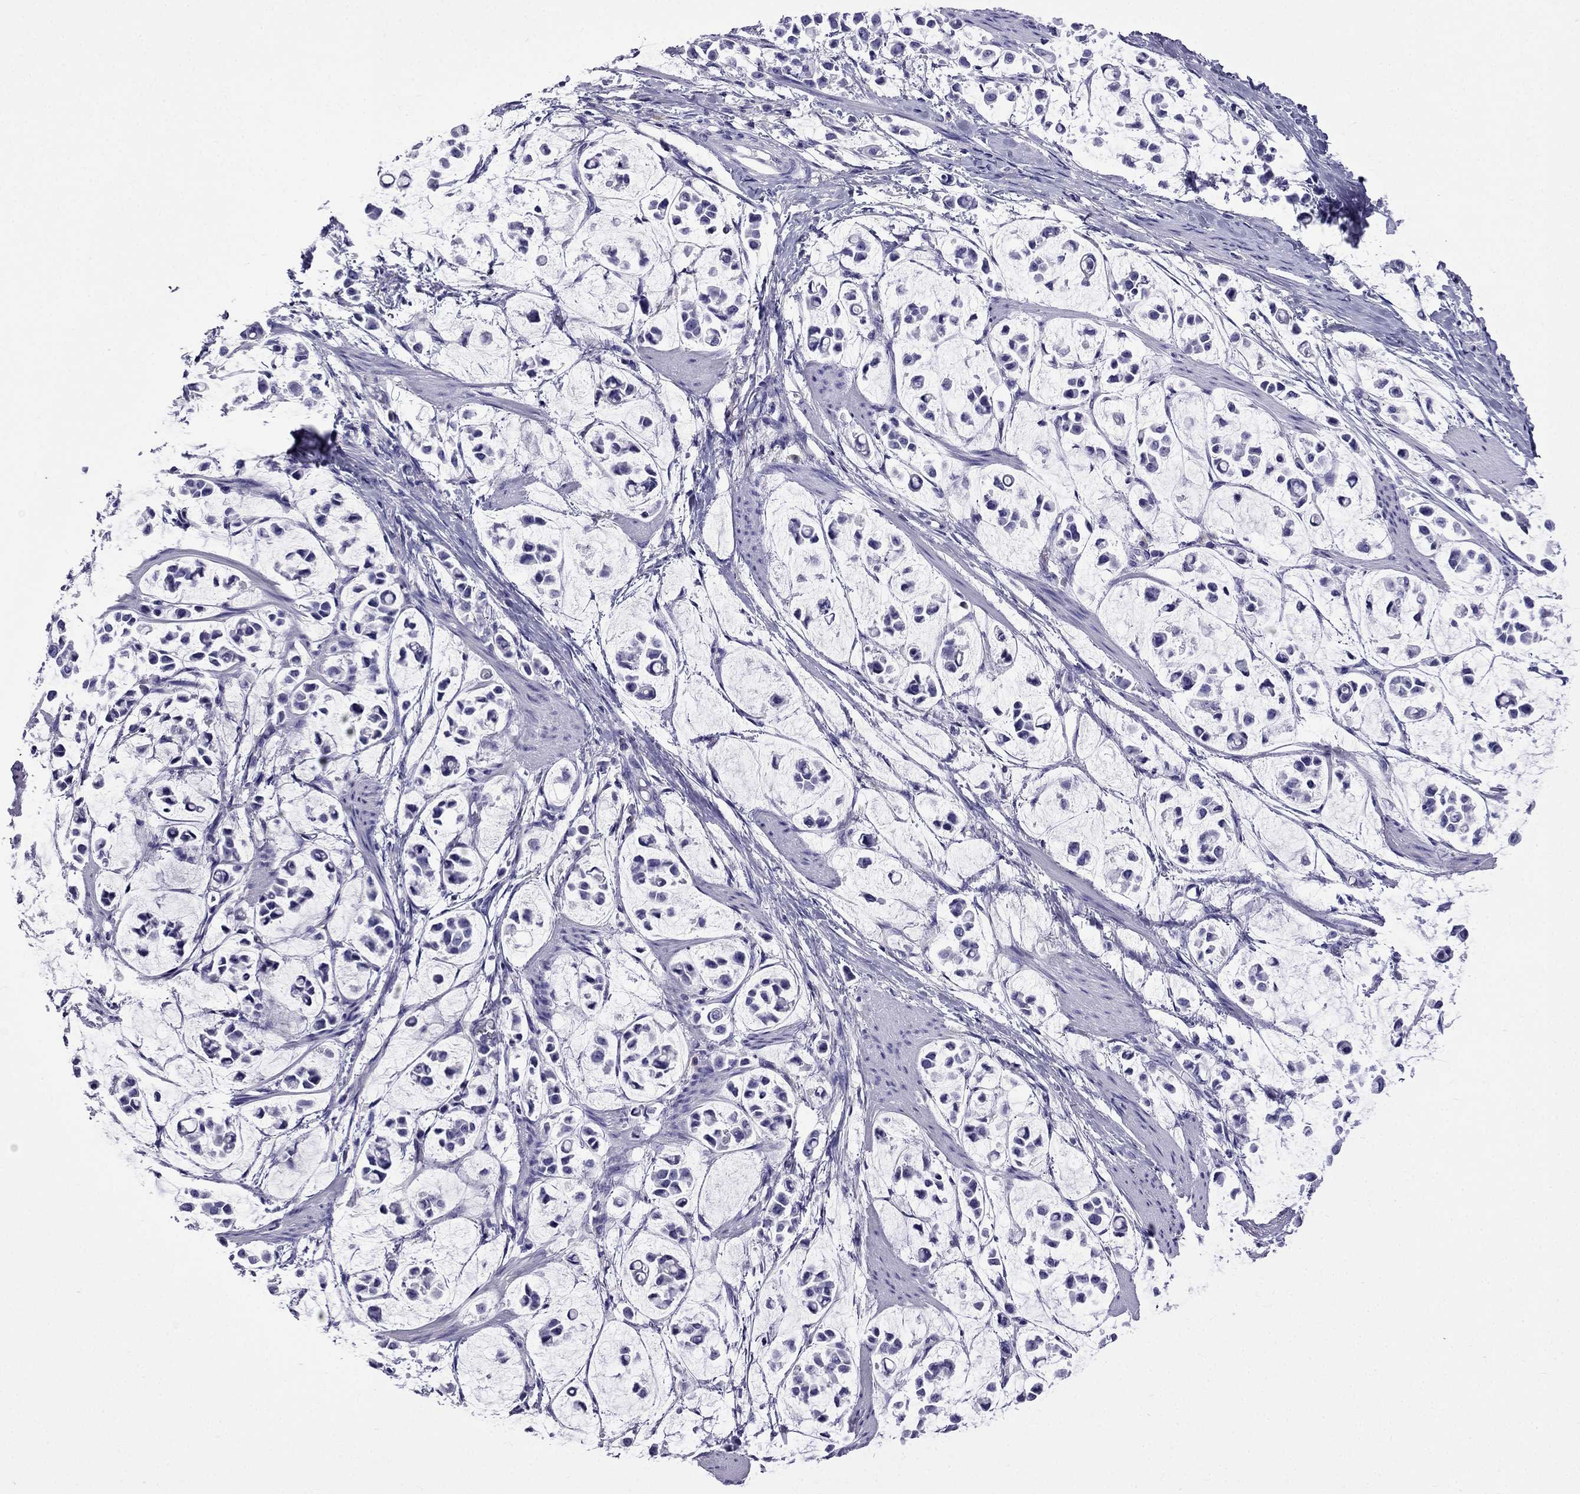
{"staining": {"intensity": "negative", "quantity": "none", "location": "none"}, "tissue": "stomach cancer", "cell_type": "Tumor cells", "image_type": "cancer", "snomed": [{"axis": "morphology", "description": "Adenocarcinoma, NOS"}, {"axis": "topography", "description": "Stomach"}], "caption": "Immunohistochemistry micrograph of neoplastic tissue: adenocarcinoma (stomach) stained with DAB exhibits no significant protein staining in tumor cells.", "gene": "ARR3", "patient": {"sex": "male", "age": 82}}